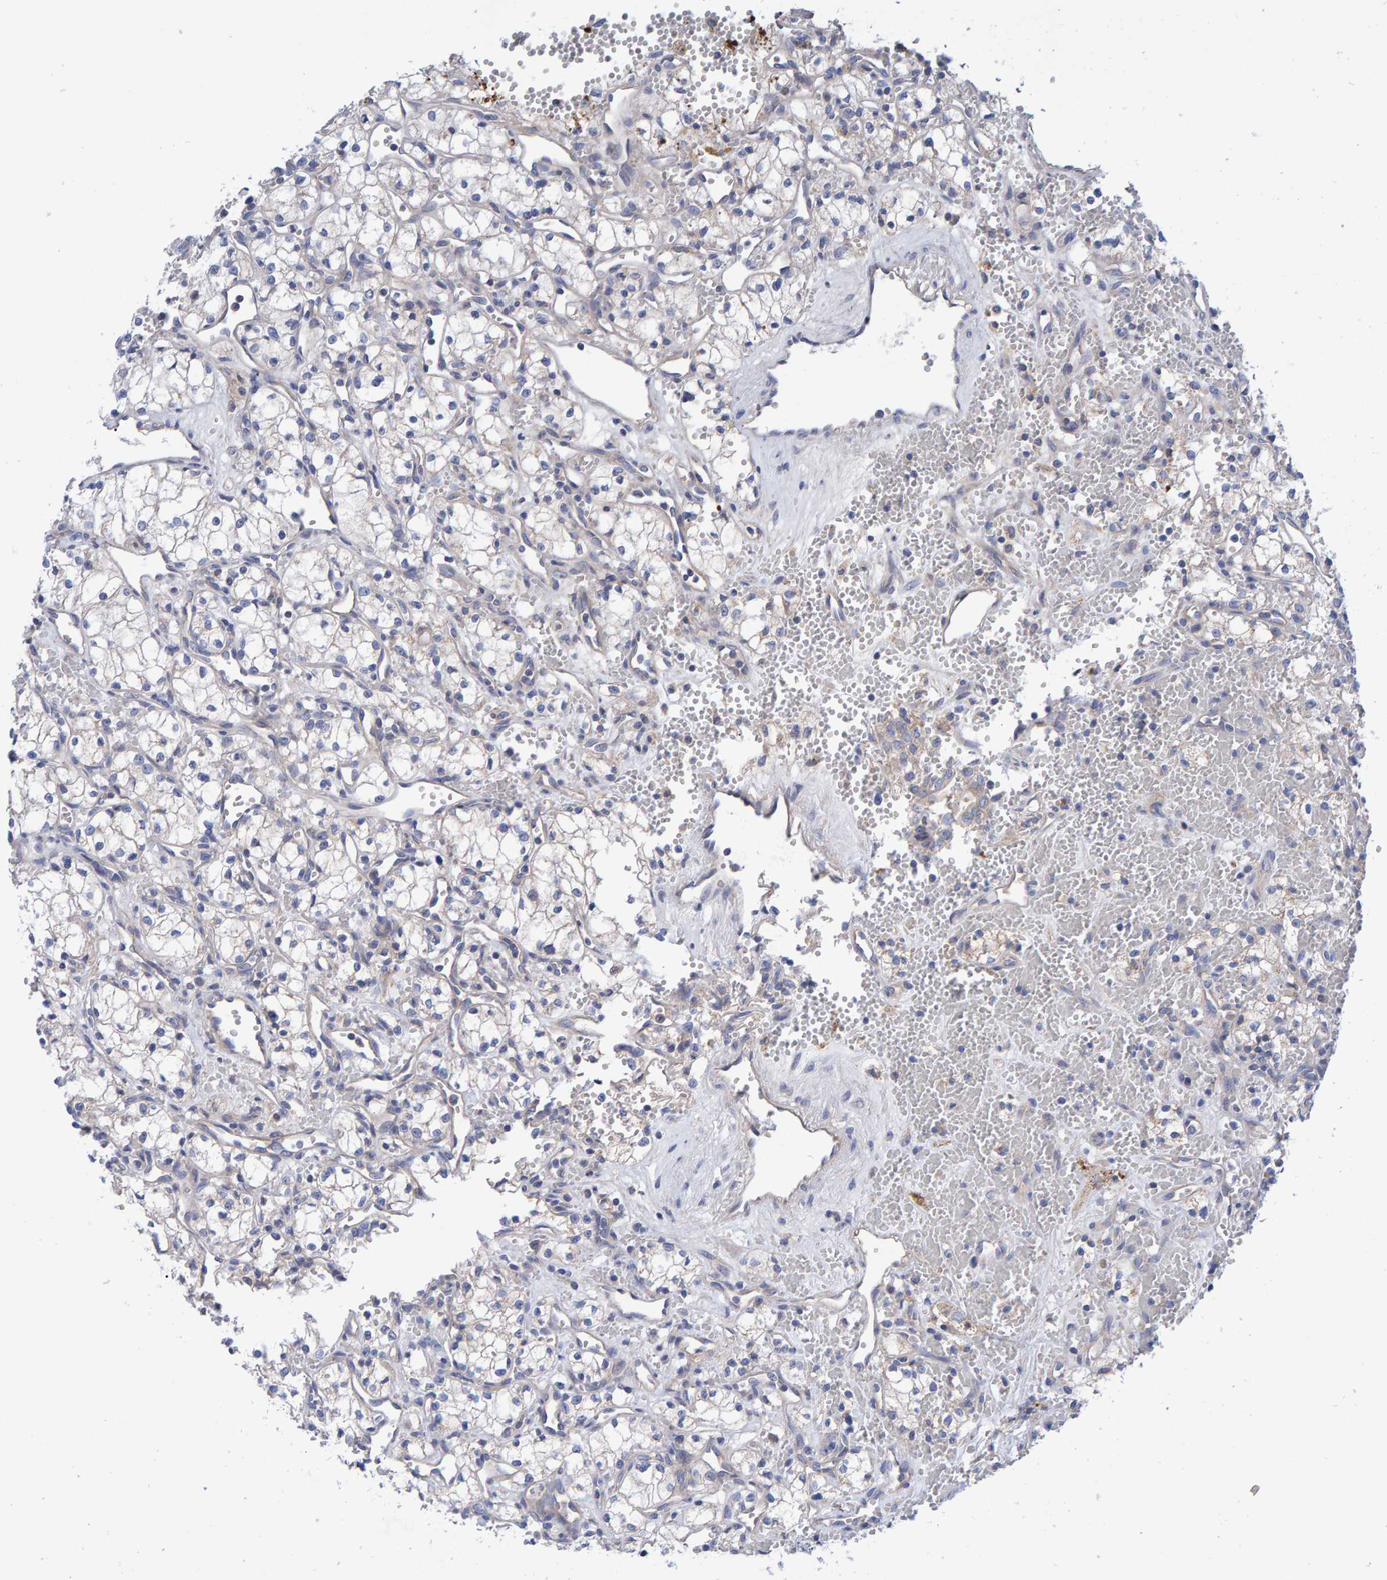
{"staining": {"intensity": "negative", "quantity": "none", "location": "none"}, "tissue": "renal cancer", "cell_type": "Tumor cells", "image_type": "cancer", "snomed": [{"axis": "morphology", "description": "Adenocarcinoma, NOS"}, {"axis": "topography", "description": "Kidney"}], "caption": "The micrograph demonstrates no significant expression in tumor cells of renal cancer (adenocarcinoma). (Immunohistochemistry, brightfield microscopy, high magnification).", "gene": "EFR3A", "patient": {"sex": "male", "age": 59}}